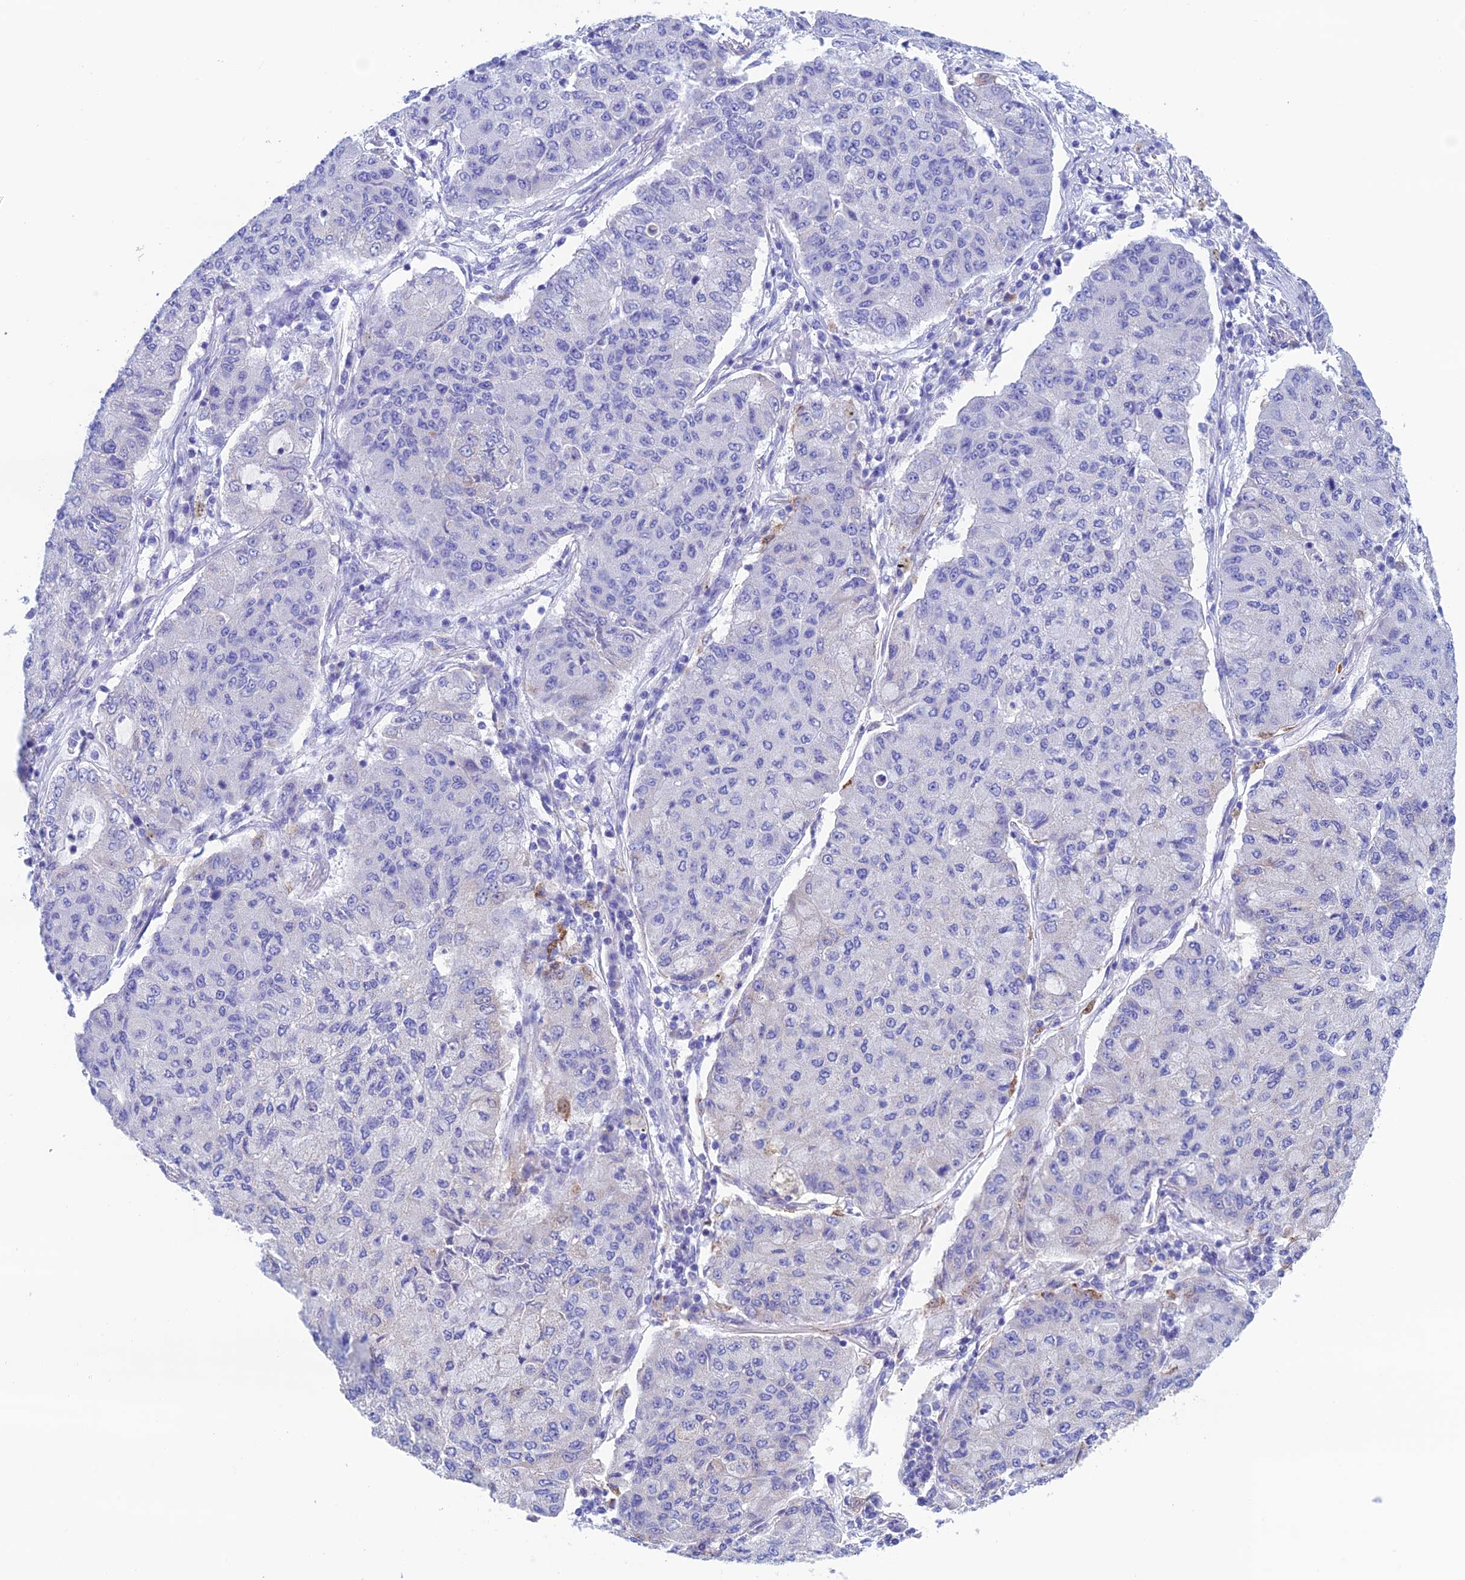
{"staining": {"intensity": "weak", "quantity": "<25%", "location": "cytoplasmic/membranous"}, "tissue": "lung cancer", "cell_type": "Tumor cells", "image_type": "cancer", "snomed": [{"axis": "morphology", "description": "Squamous cell carcinoma, NOS"}, {"axis": "topography", "description": "Lung"}], "caption": "IHC micrograph of neoplastic tissue: human lung cancer (squamous cell carcinoma) stained with DAB (3,3'-diaminobenzidine) displays no significant protein positivity in tumor cells.", "gene": "NXPE4", "patient": {"sex": "male", "age": 74}}